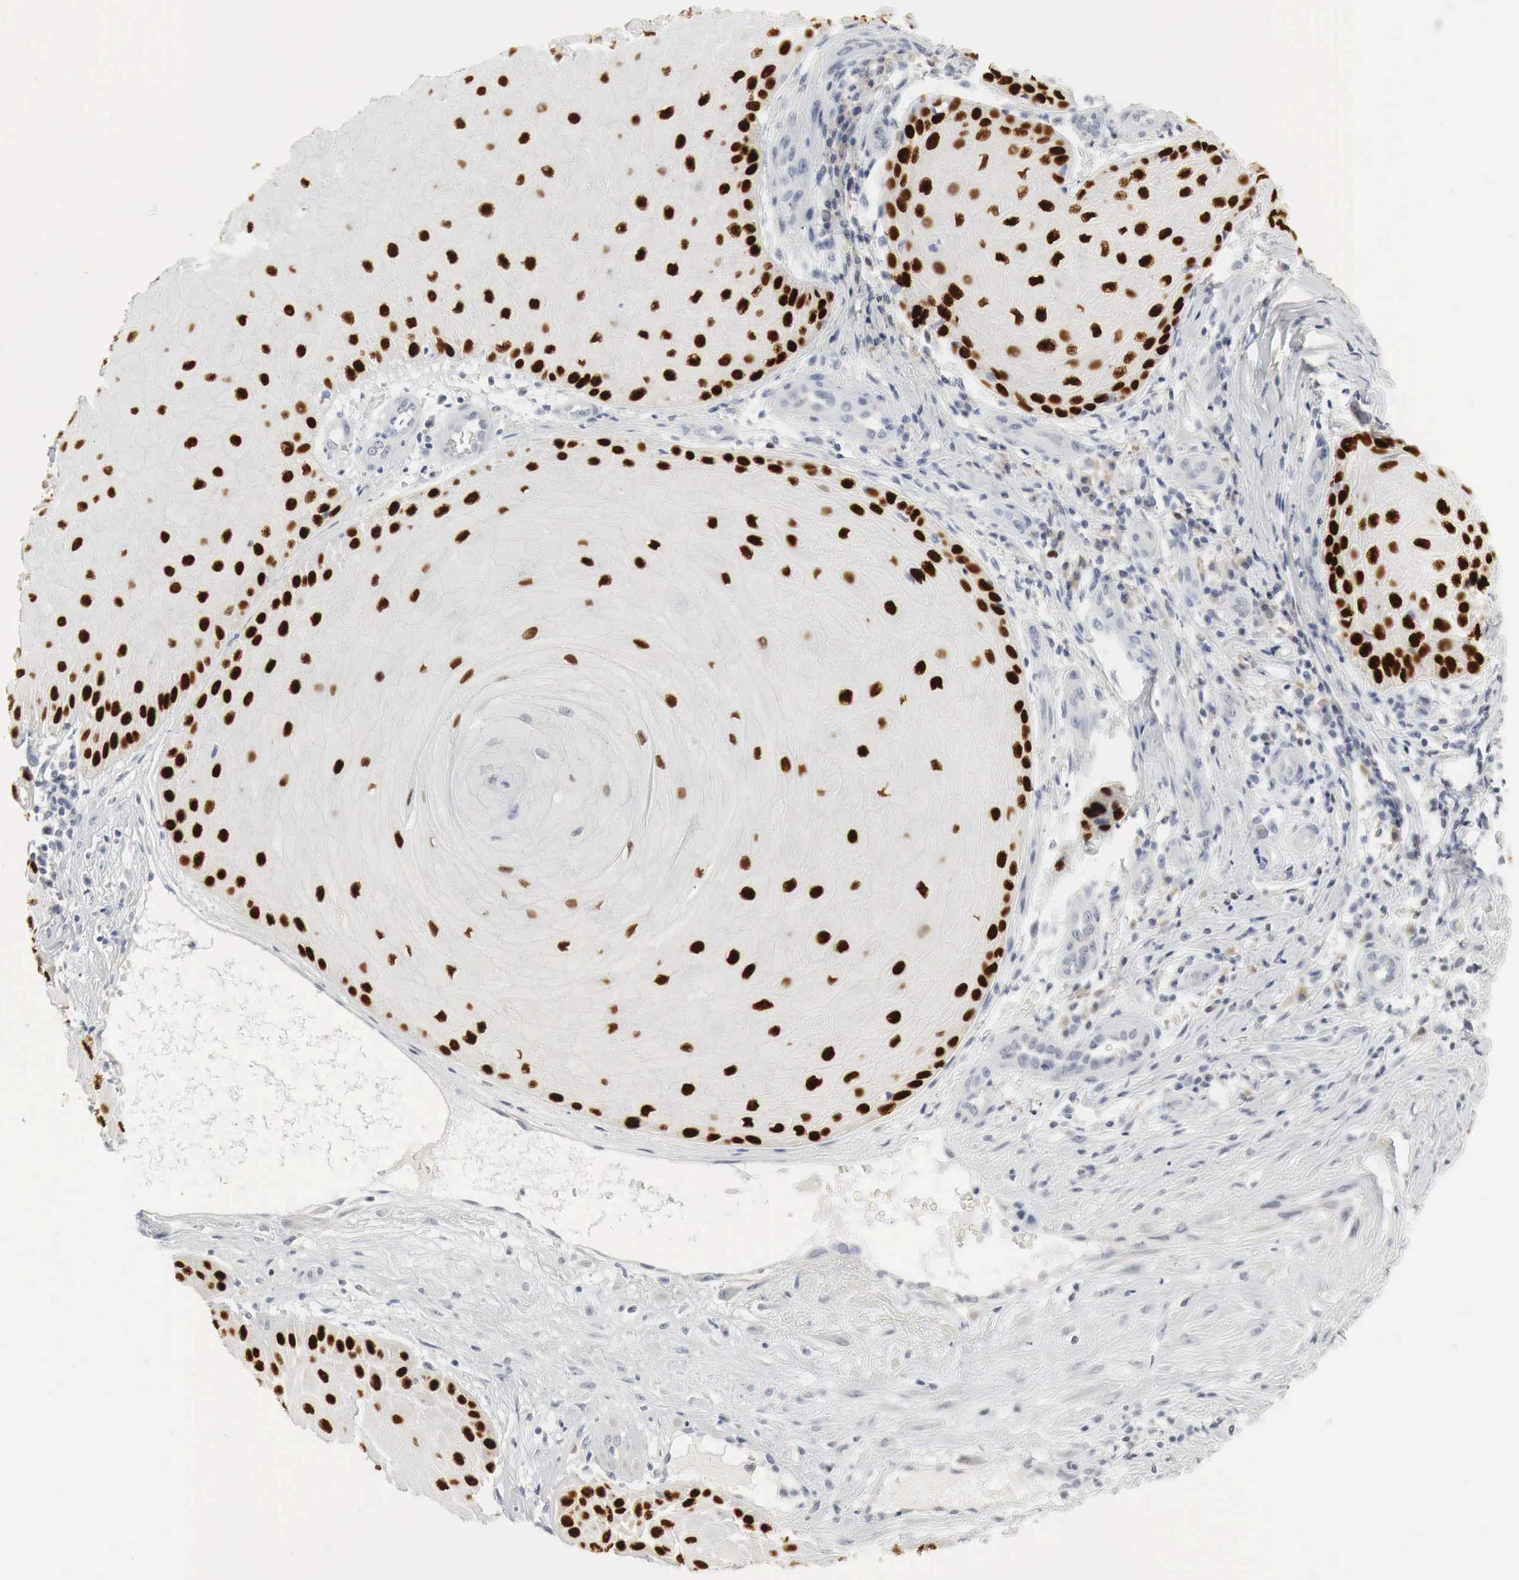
{"staining": {"intensity": "strong", "quantity": "25%-75%", "location": "nuclear"}, "tissue": "skin cancer", "cell_type": "Tumor cells", "image_type": "cancer", "snomed": [{"axis": "morphology", "description": "Squamous cell carcinoma, NOS"}, {"axis": "topography", "description": "Skin"}], "caption": "A micrograph of skin cancer stained for a protein demonstrates strong nuclear brown staining in tumor cells. (brown staining indicates protein expression, while blue staining denotes nuclei).", "gene": "TP63", "patient": {"sex": "male", "age": 57}}